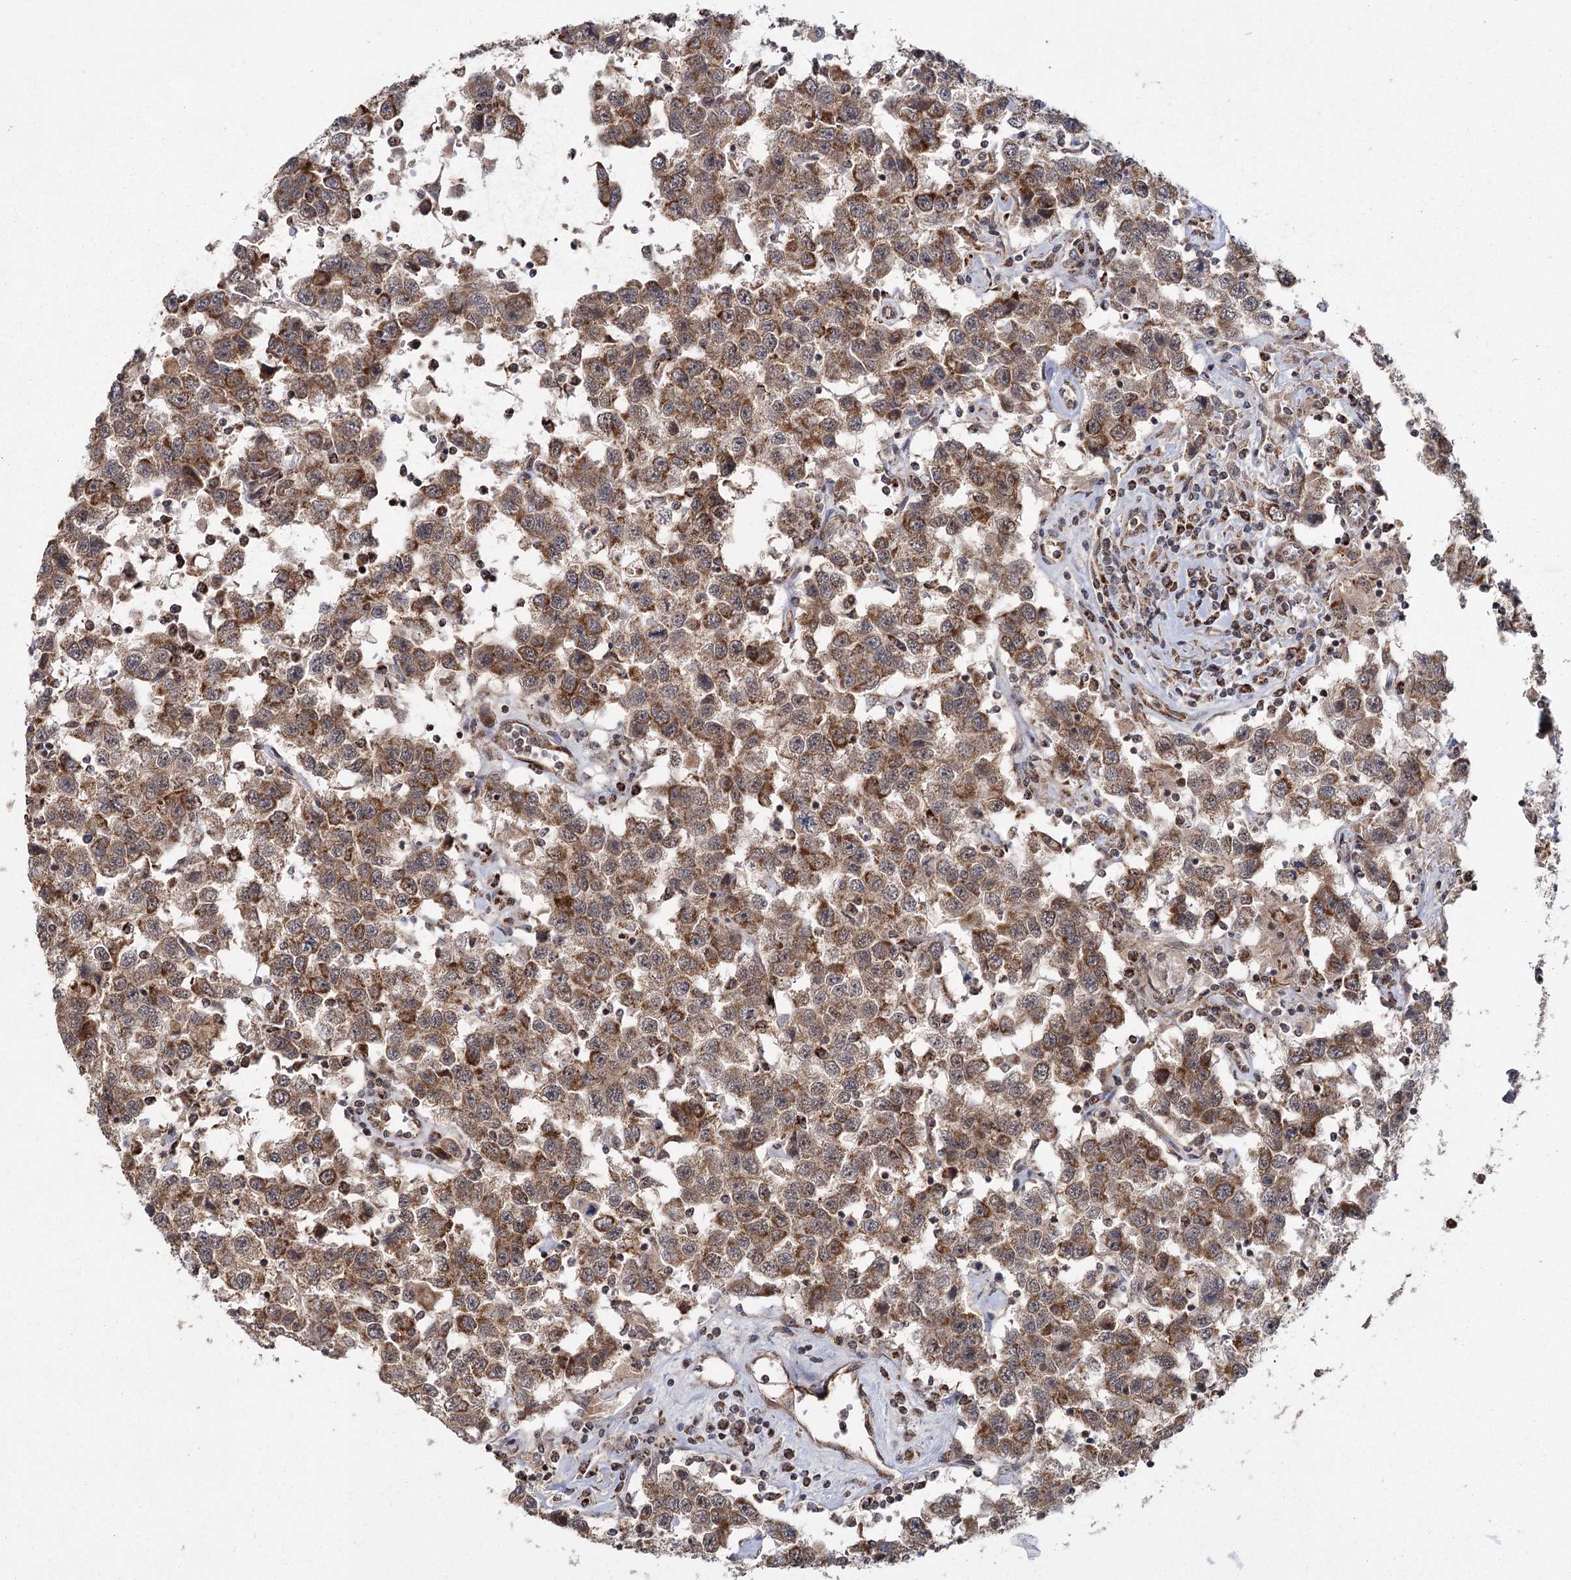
{"staining": {"intensity": "moderate", "quantity": ">75%", "location": "cytoplasmic/membranous"}, "tissue": "testis cancer", "cell_type": "Tumor cells", "image_type": "cancer", "snomed": [{"axis": "morphology", "description": "Seminoma, NOS"}, {"axis": "topography", "description": "Testis"}], "caption": "Moderate cytoplasmic/membranous positivity for a protein is identified in approximately >75% of tumor cells of testis cancer using immunohistochemistry.", "gene": "ZCCHC24", "patient": {"sex": "male", "age": 41}}